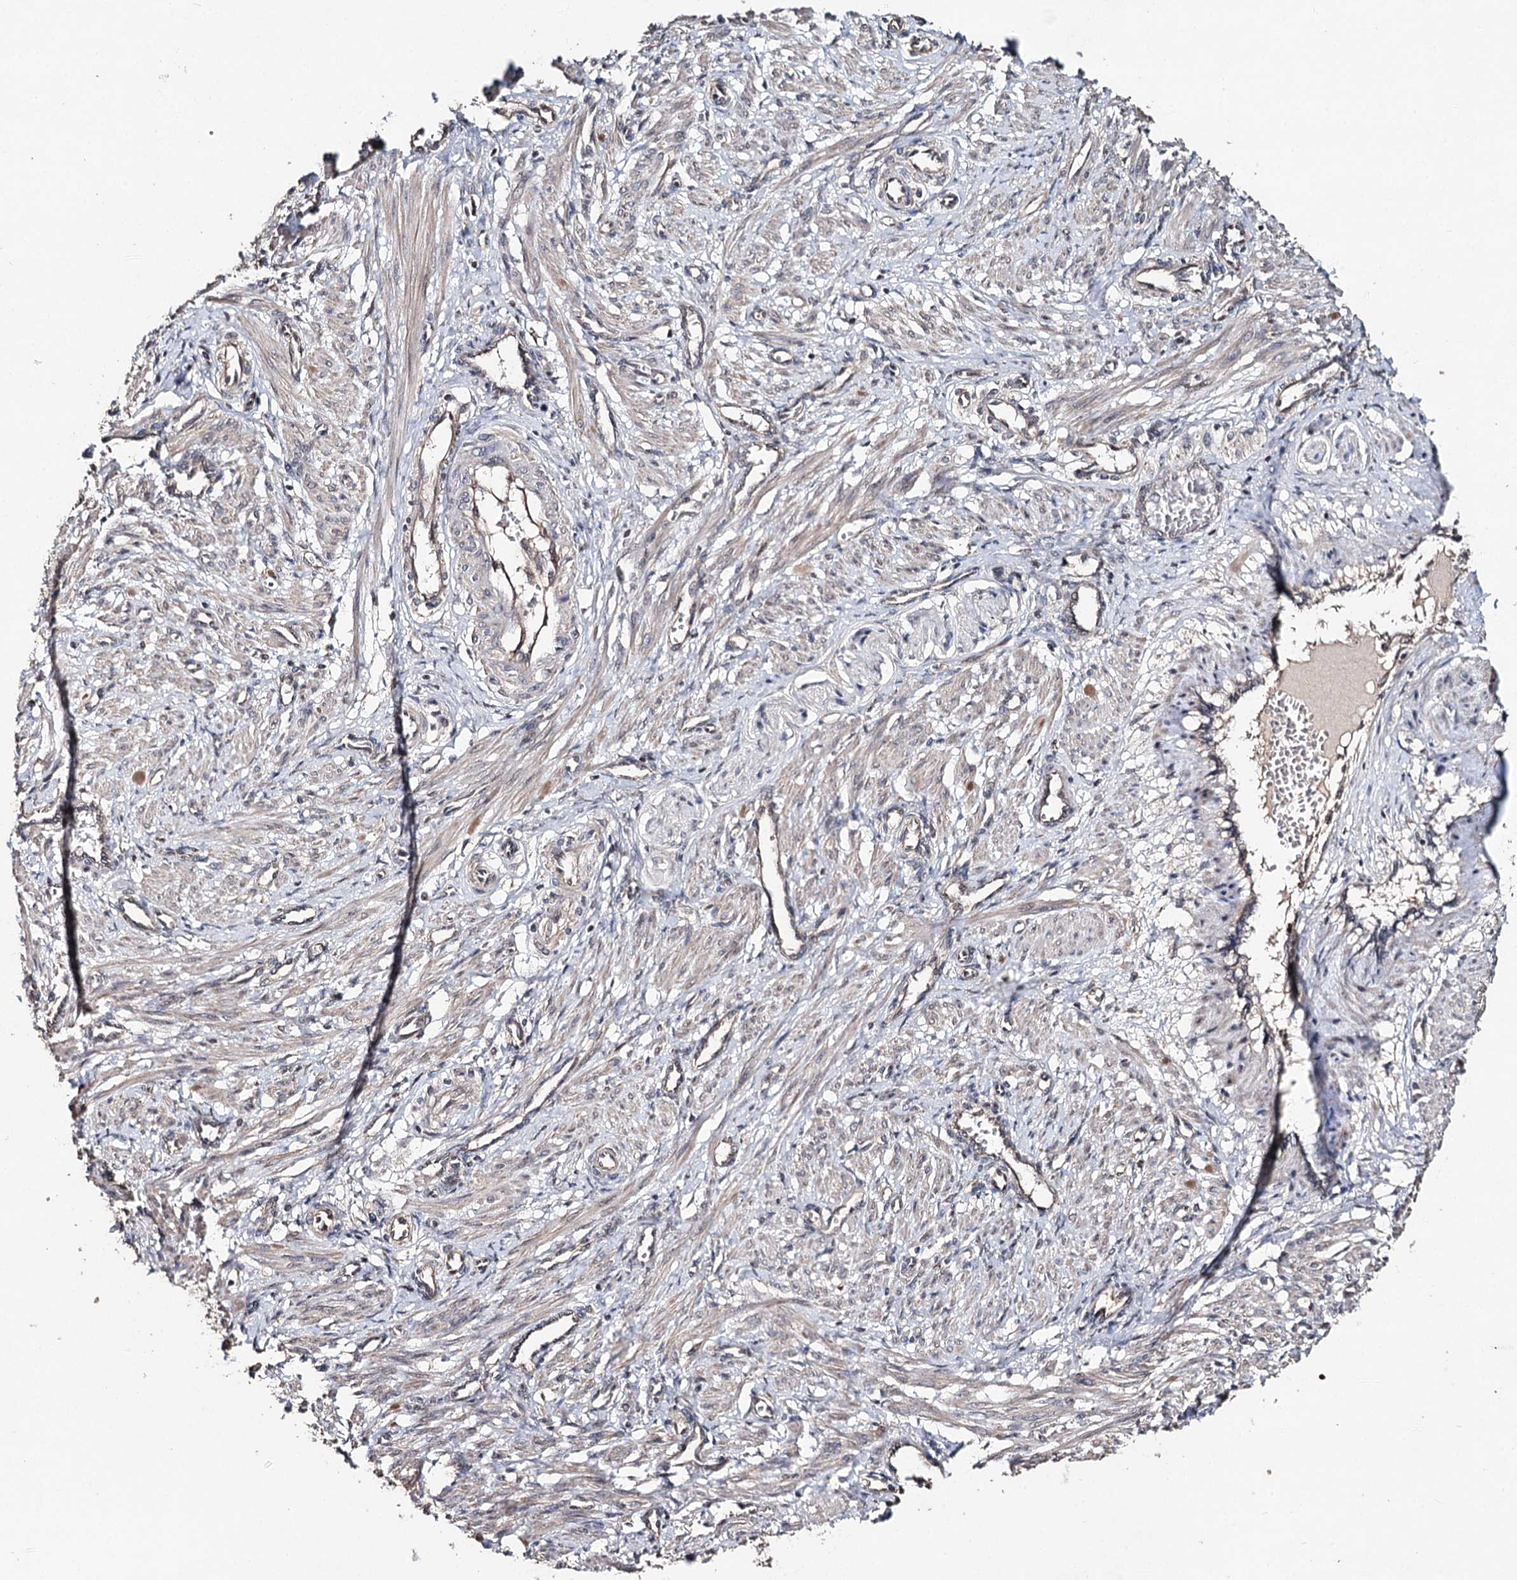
{"staining": {"intensity": "moderate", "quantity": "<25%", "location": "cytoplasmic/membranous"}, "tissue": "smooth muscle", "cell_type": "Smooth muscle cells", "image_type": "normal", "snomed": [{"axis": "morphology", "description": "Normal tissue, NOS"}, {"axis": "topography", "description": "Endometrium"}], "caption": "High-magnification brightfield microscopy of unremarkable smooth muscle stained with DAB (3,3'-diaminobenzidine) (brown) and counterstained with hematoxylin (blue). smooth muscle cells exhibit moderate cytoplasmic/membranous positivity is identified in approximately<25% of cells. The protein is stained brown, and the nuclei are stained in blue (DAB (3,3'-diaminobenzidine) IHC with brightfield microscopy, high magnification).", "gene": "NOPCHAP1", "patient": {"sex": "female", "age": 33}}